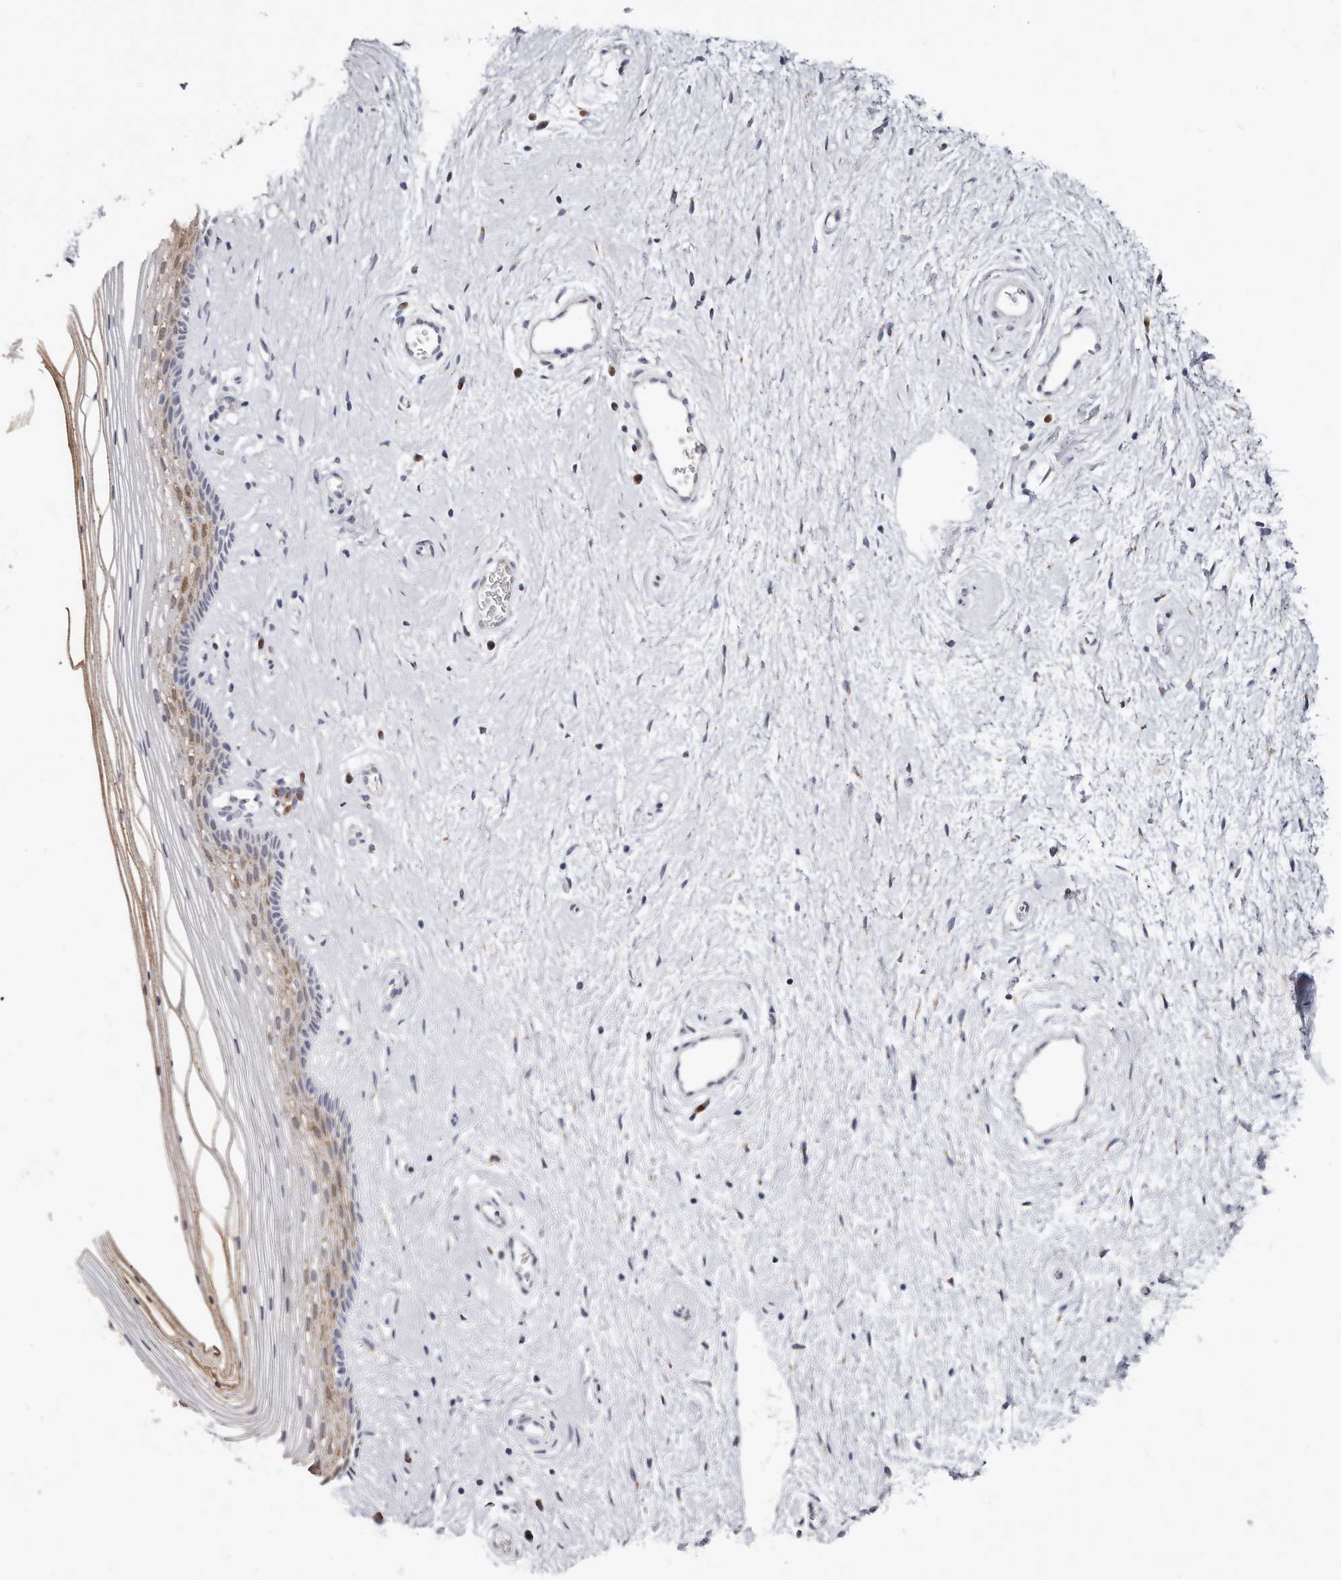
{"staining": {"intensity": "moderate", "quantity": "<25%", "location": "cytoplasmic/membranous"}, "tissue": "vagina", "cell_type": "Squamous epithelial cells", "image_type": "normal", "snomed": [{"axis": "morphology", "description": "Normal tissue, NOS"}, {"axis": "topography", "description": "Vagina"}], "caption": "The immunohistochemical stain highlights moderate cytoplasmic/membranous expression in squamous epithelial cells of unremarkable vagina.", "gene": "LGALS7B", "patient": {"sex": "female", "age": 46}}